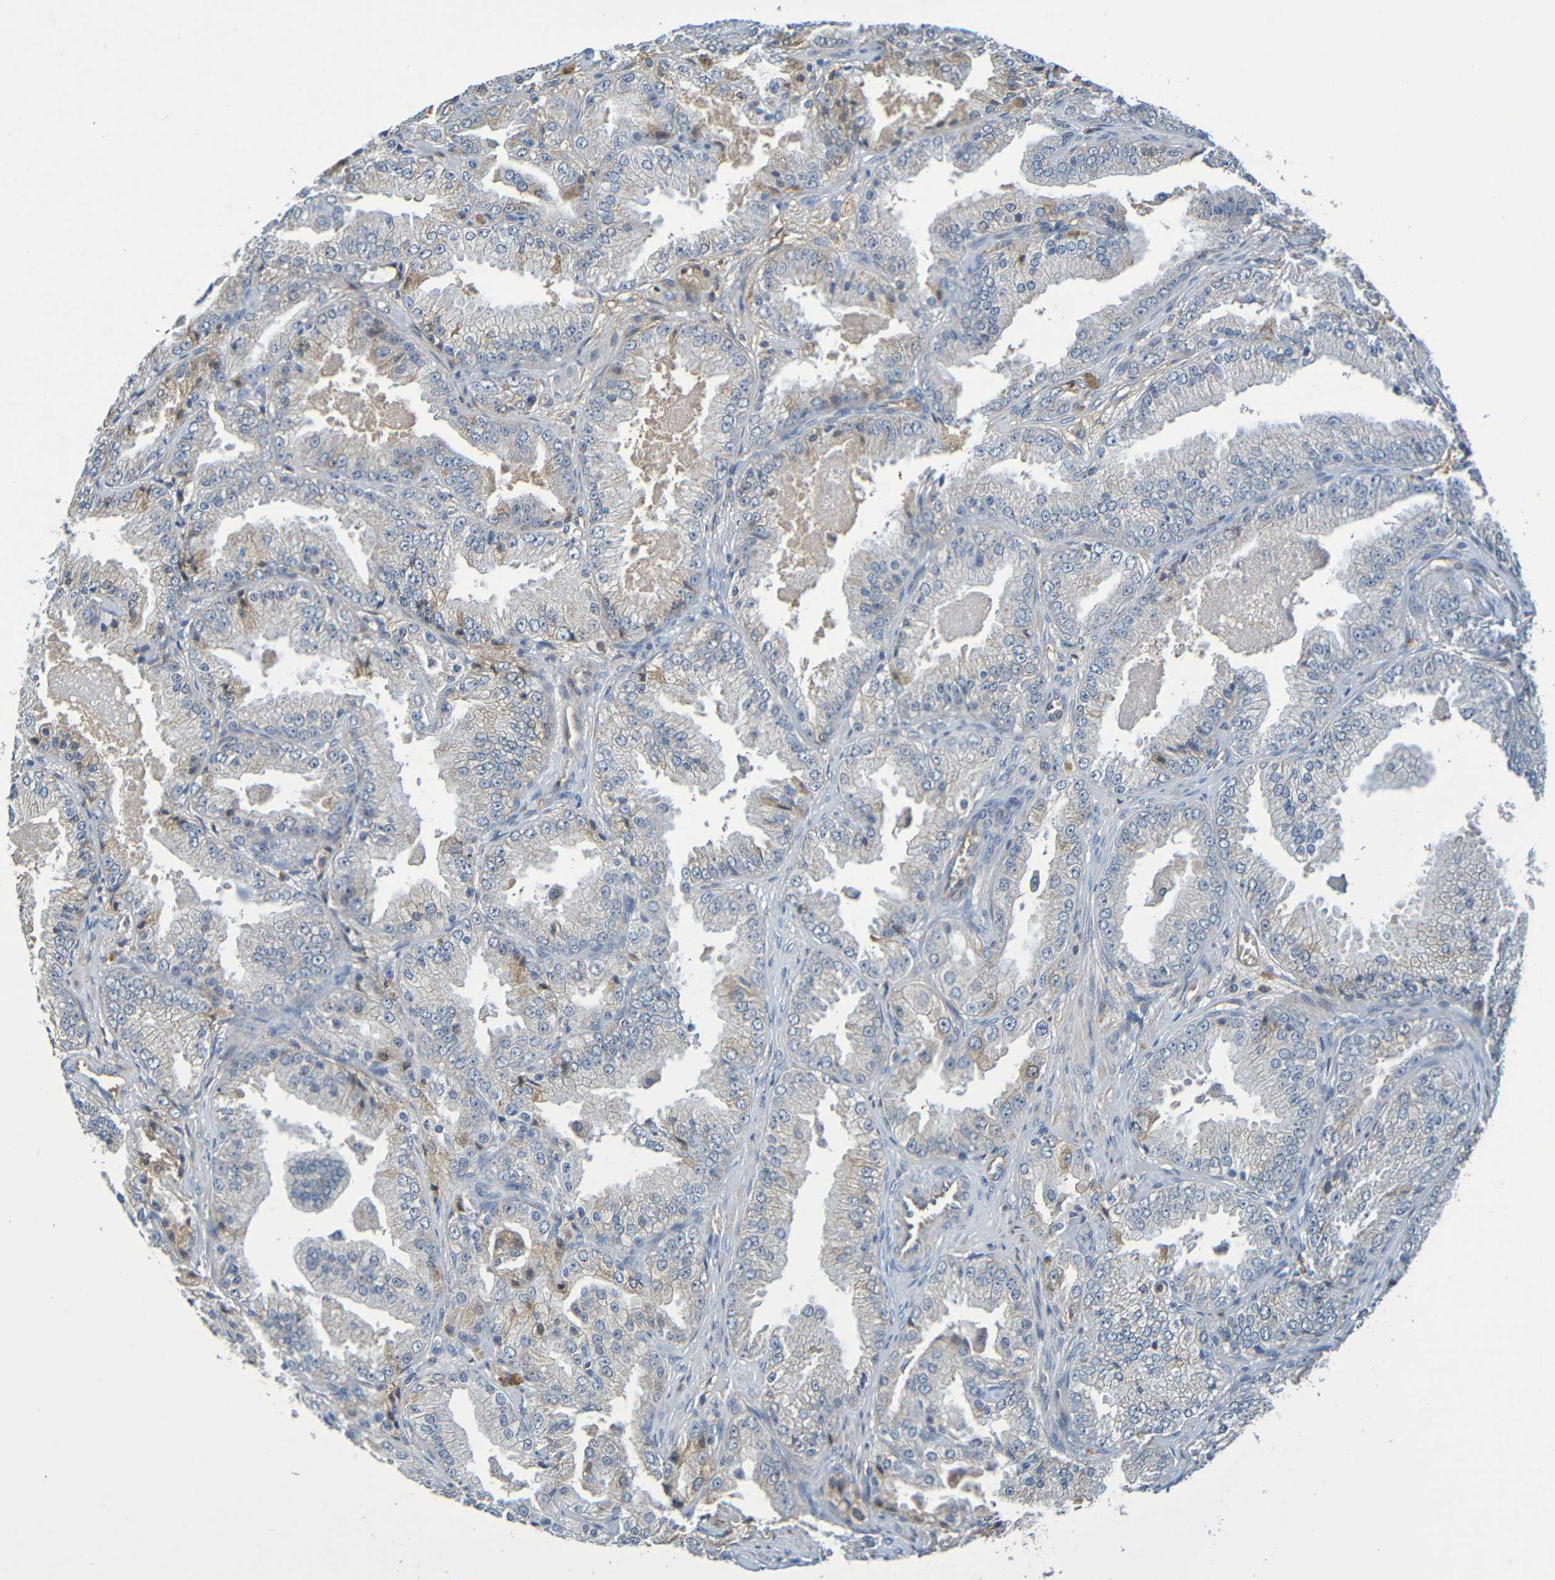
{"staining": {"intensity": "weak", "quantity": "<25%", "location": "cytoplasmic/membranous"}, "tissue": "prostate cancer", "cell_type": "Tumor cells", "image_type": "cancer", "snomed": [{"axis": "morphology", "description": "Adenocarcinoma, High grade"}, {"axis": "topography", "description": "Prostate"}], "caption": "Prostate high-grade adenocarcinoma stained for a protein using immunohistochemistry (IHC) exhibits no staining tumor cells.", "gene": "C1QA", "patient": {"sex": "male", "age": 61}}